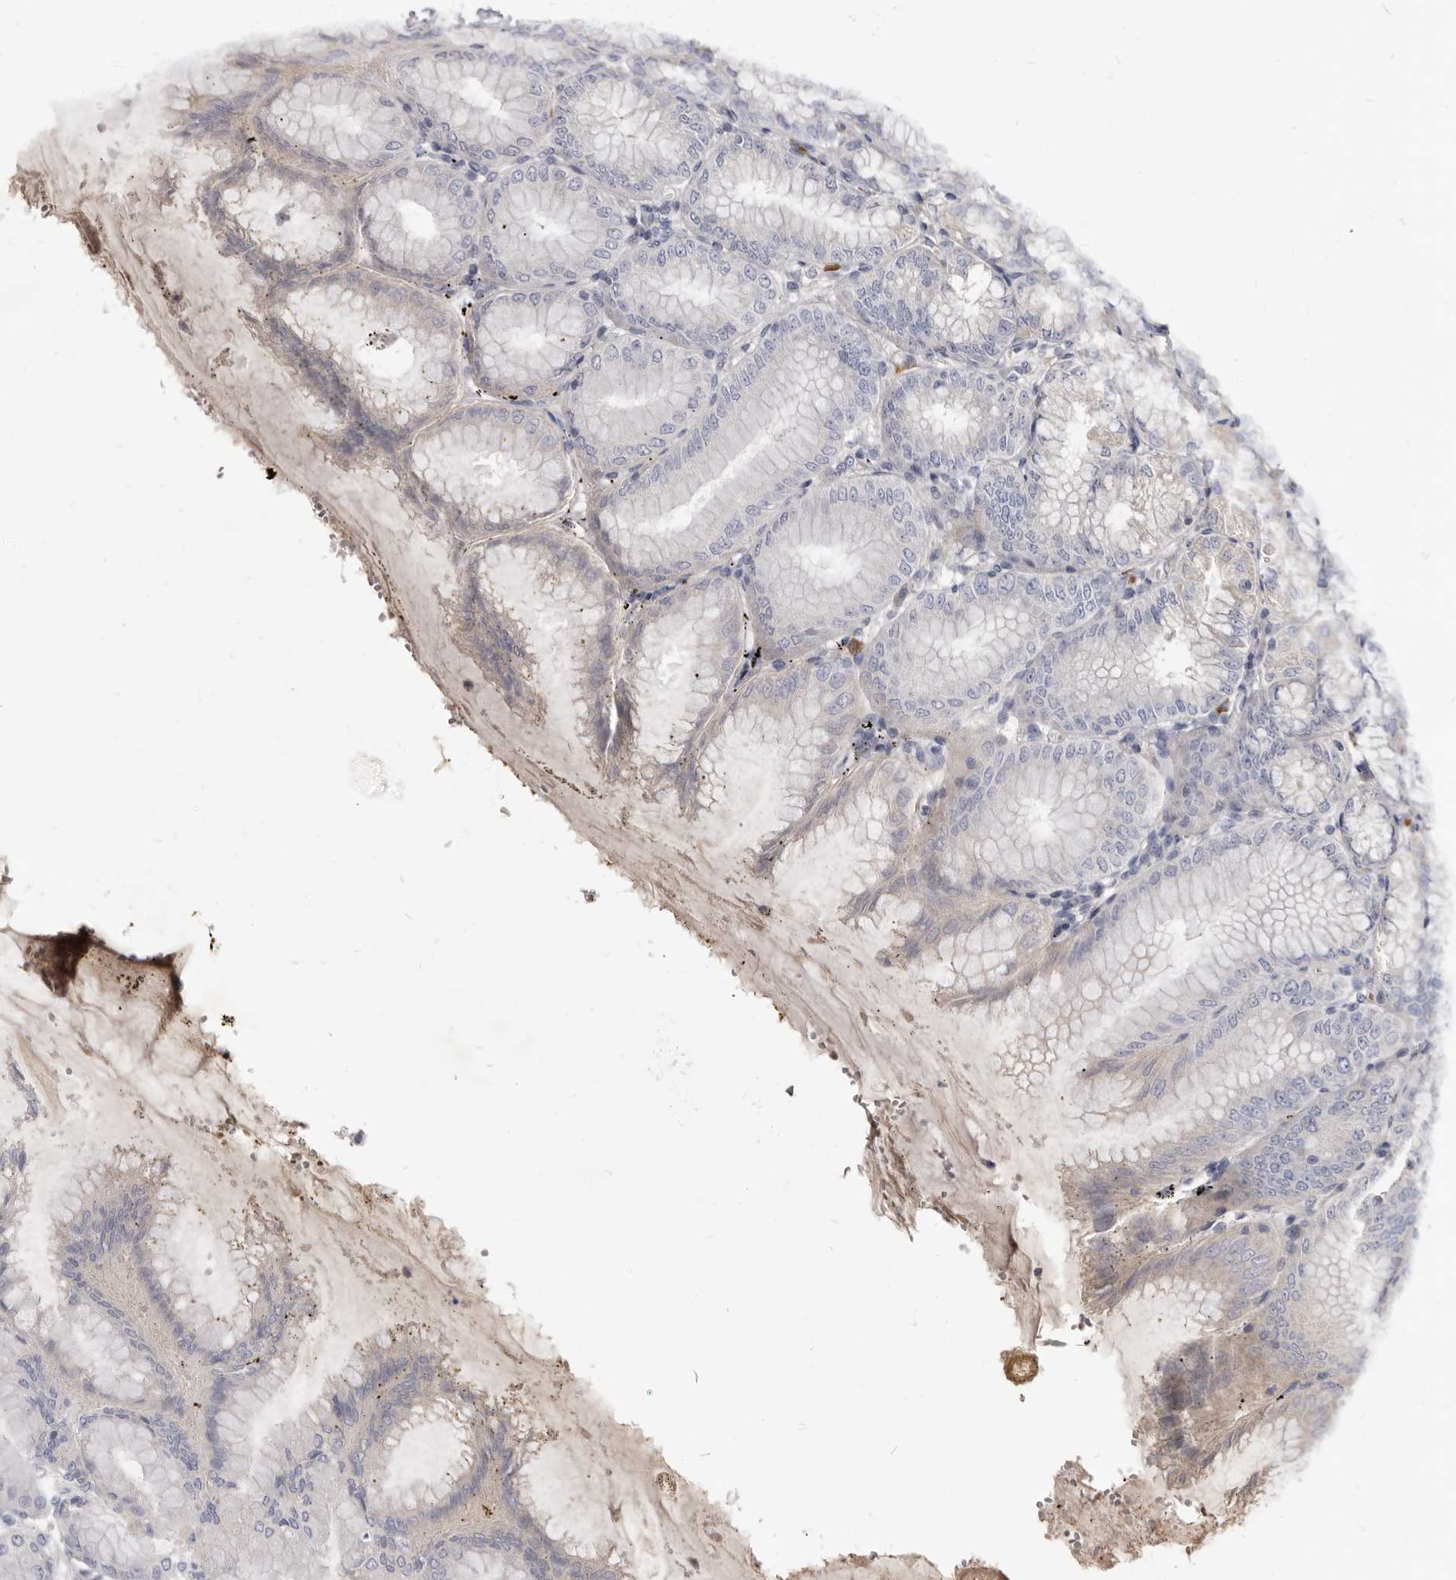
{"staining": {"intensity": "weak", "quantity": "<25%", "location": "cytoplasmic/membranous"}, "tissue": "stomach", "cell_type": "Glandular cells", "image_type": "normal", "snomed": [{"axis": "morphology", "description": "Normal tissue, NOS"}, {"axis": "topography", "description": "Stomach, lower"}], "caption": "This is an immunohistochemistry micrograph of benign human stomach. There is no staining in glandular cells.", "gene": "FAS", "patient": {"sex": "male", "age": 71}}